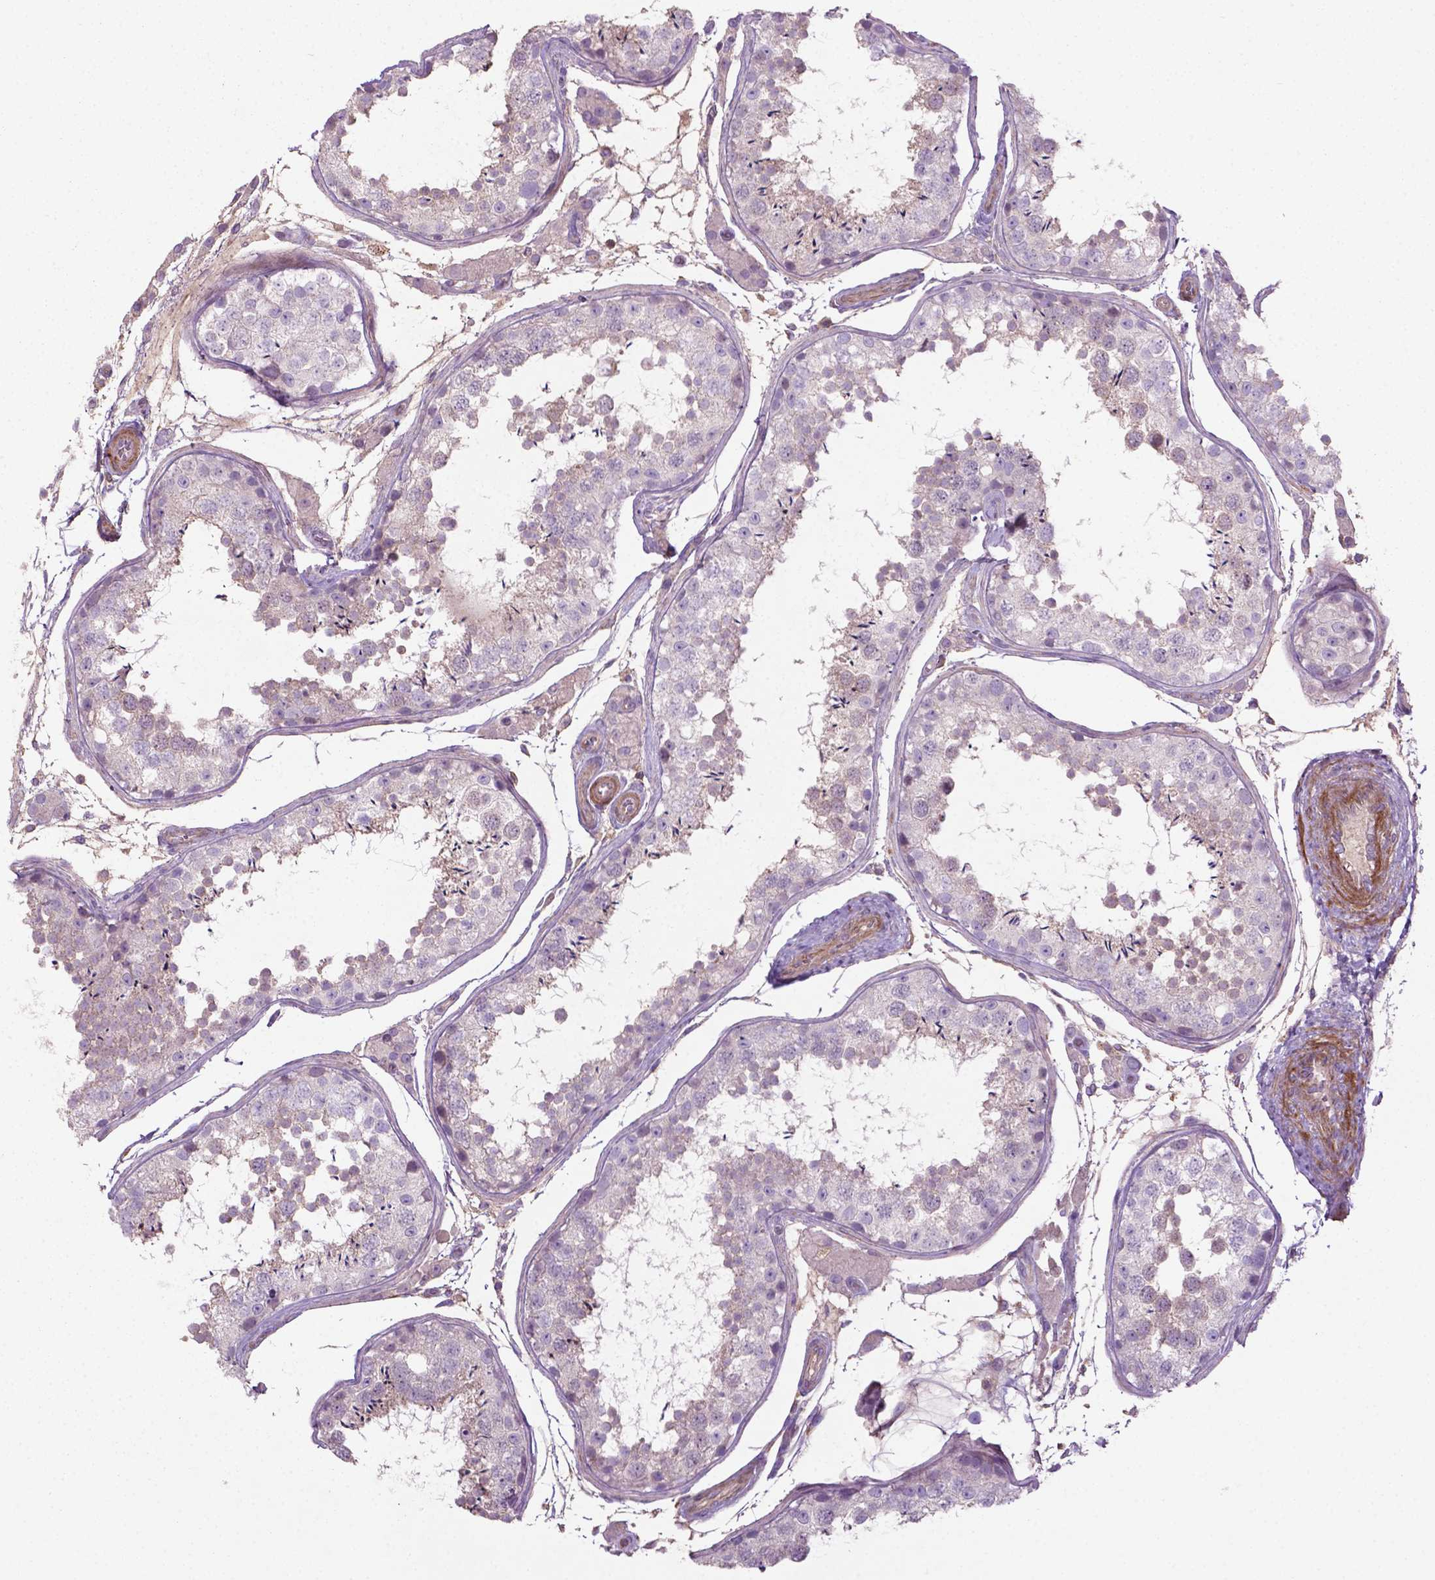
{"staining": {"intensity": "negative", "quantity": "none", "location": "none"}, "tissue": "testis", "cell_type": "Cells in seminiferous ducts", "image_type": "normal", "snomed": [{"axis": "morphology", "description": "Normal tissue, NOS"}, {"axis": "topography", "description": "Testis"}], "caption": "Image shows no significant protein positivity in cells in seminiferous ducts of normal testis.", "gene": "BMP4", "patient": {"sex": "male", "age": 29}}